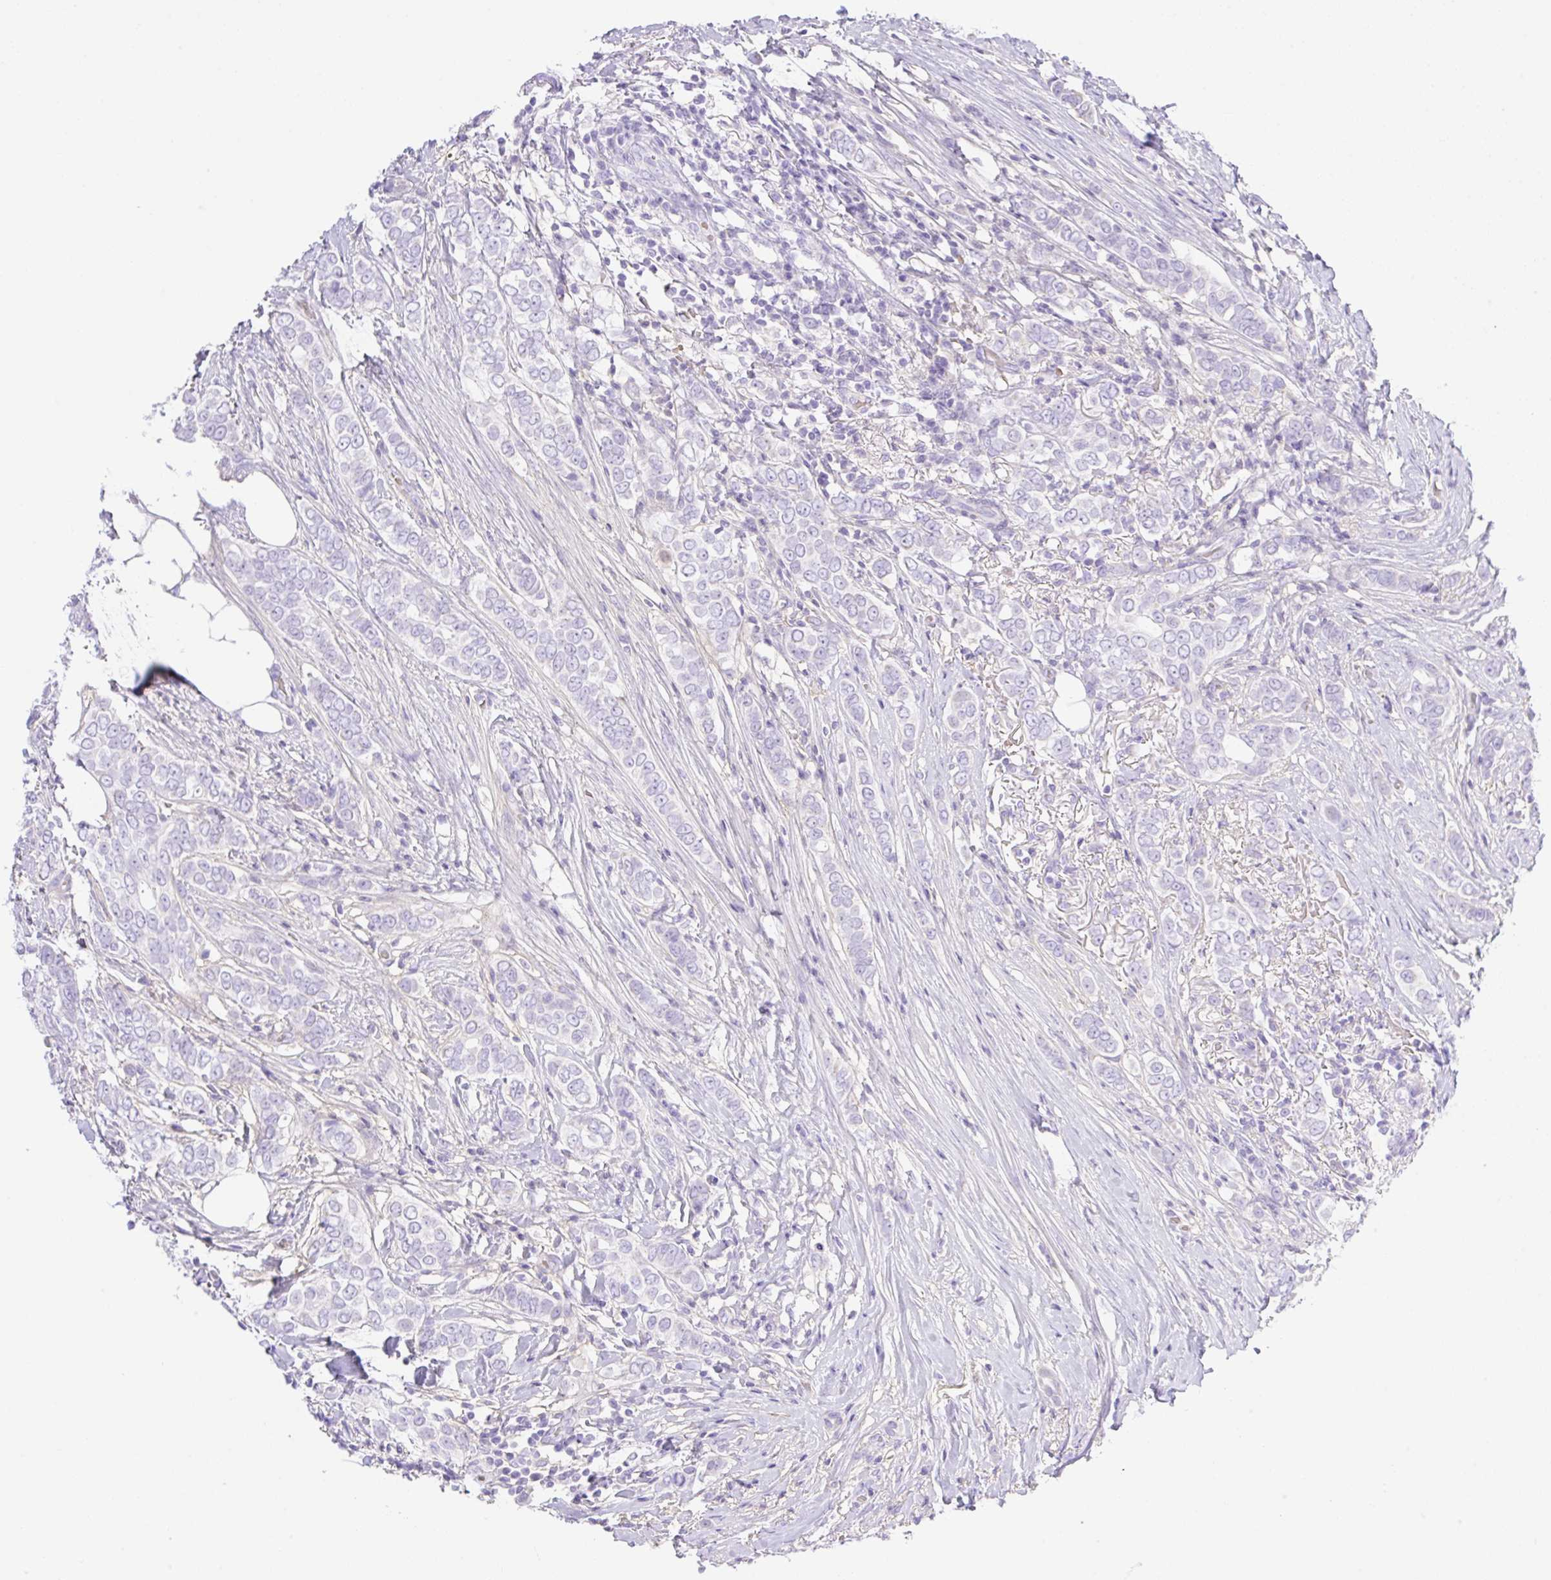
{"staining": {"intensity": "negative", "quantity": "none", "location": "none"}, "tissue": "breast cancer", "cell_type": "Tumor cells", "image_type": "cancer", "snomed": [{"axis": "morphology", "description": "Lobular carcinoma"}, {"axis": "topography", "description": "Breast"}], "caption": "A micrograph of breast lobular carcinoma stained for a protein displays no brown staining in tumor cells. (DAB immunohistochemistry (IHC), high magnification).", "gene": "CDX1", "patient": {"sex": "female", "age": 51}}